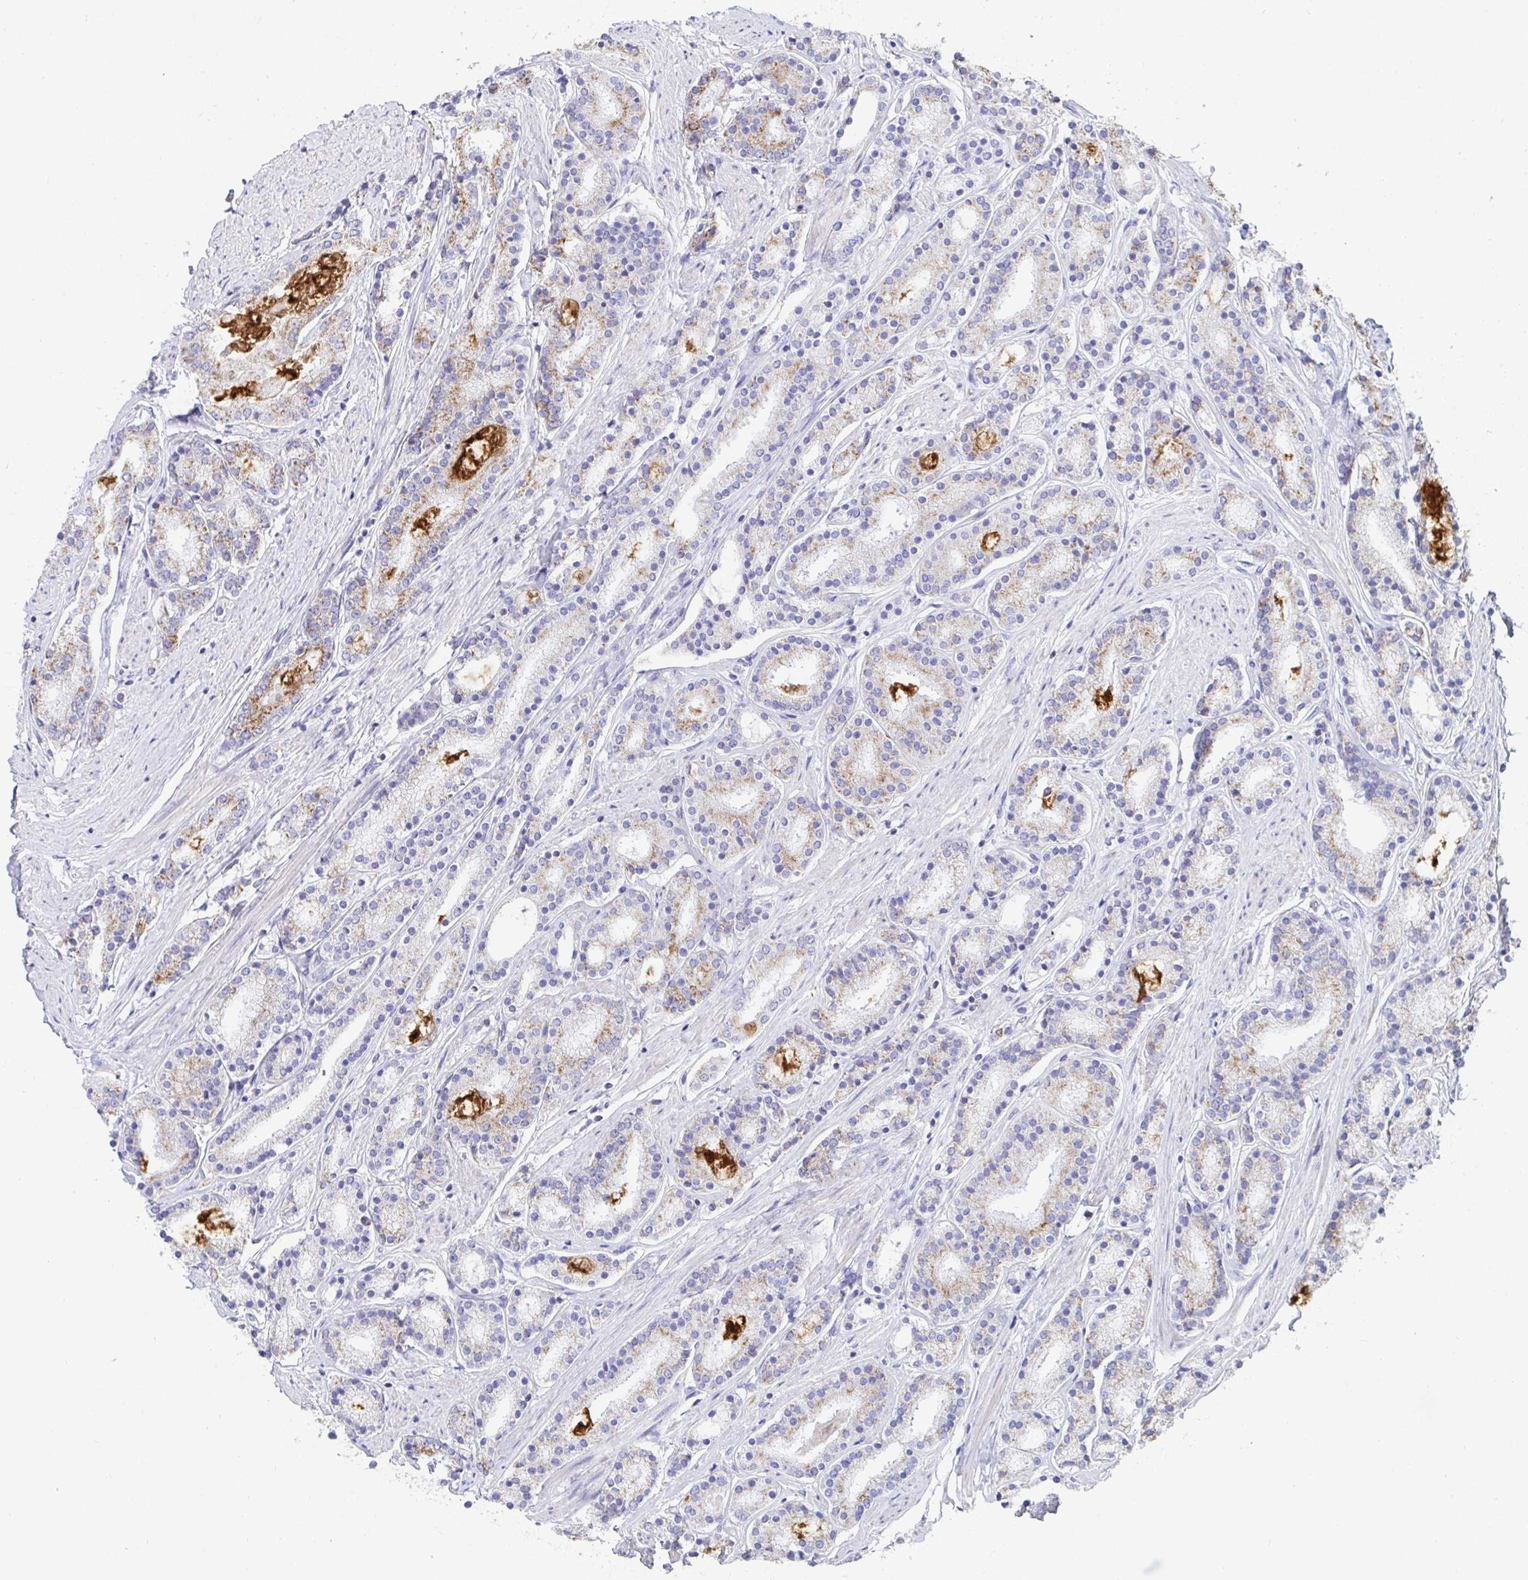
{"staining": {"intensity": "moderate", "quantity": "25%-75%", "location": "cytoplasmic/membranous"}, "tissue": "prostate cancer", "cell_type": "Tumor cells", "image_type": "cancer", "snomed": [{"axis": "morphology", "description": "Adenocarcinoma, High grade"}, {"axis": "topography", "description": "Prostate"}], "caption": "Immunohistochemistry (IHC) image of neoplastic tissue: high-grade adenocarcinoma (prostate) stained using immunohistochemistry (IHC) reveals medium levels of moderate protein expression localized specifically in the cytoplasmic/membranous of tumor cells, appearing as a cytoplasmic/membranous brown color.", "gene": "AIFM1", "patient": {"sex": "male", "age": 63}}